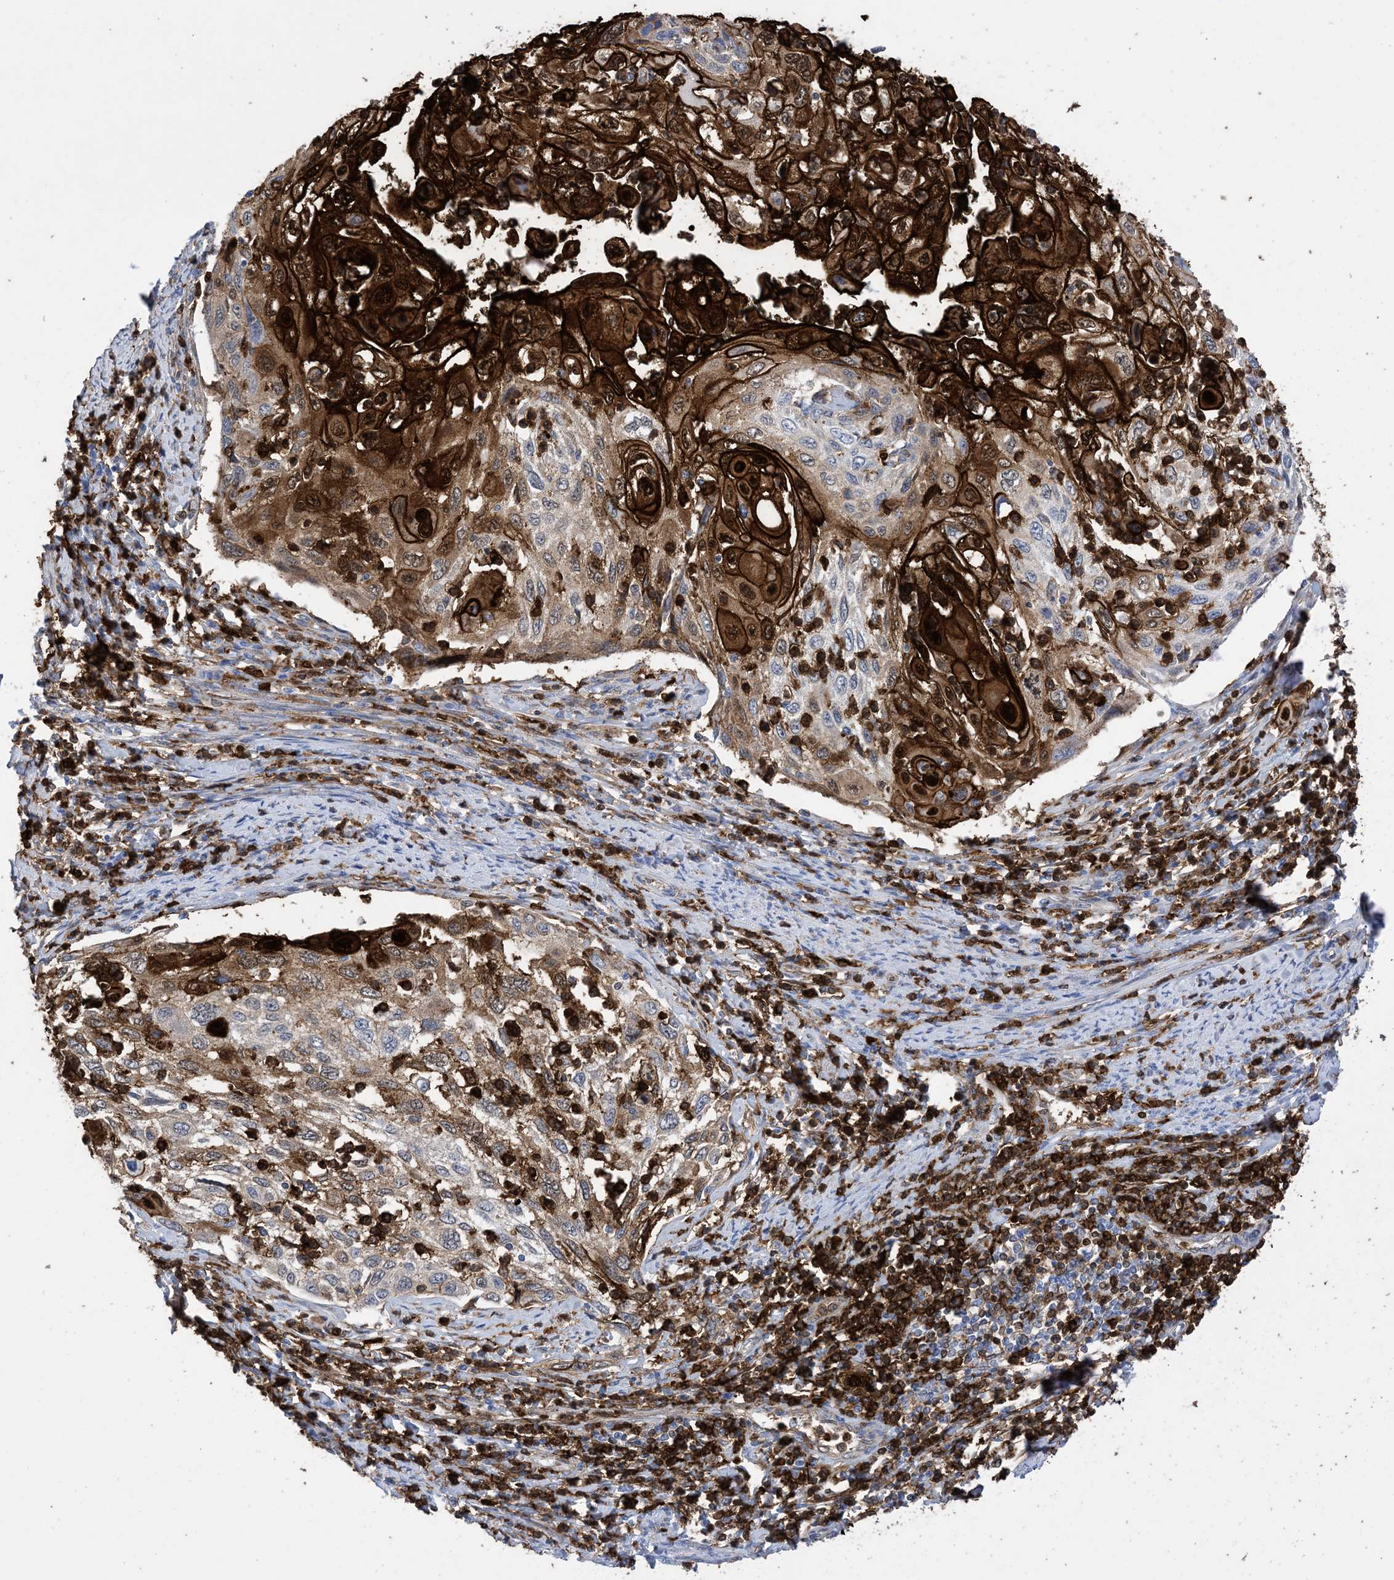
{"staining": {"intensity": "strong", "quantity": "25%-75%", "location": "cytoplasmic/membranous,nuclear"}, "tissue": "cervical cancer", "cell_type": "Tumor cells", "image_type": "cancer", "snomed": [{"axis": "morphology", "description": "Squamous cell carcinoma, NOS"}, {"axis": "topography", "description": "Cervix"}], "caption": "The immunohistochemical stain highlights strong cytoplasmic/membranous and nuclear staining in tumor cells of cervical cancer (squamous cell carcinoma) tissue.", "gene": "ANXA1", "patient": {"sex": "female", "age": 70}}